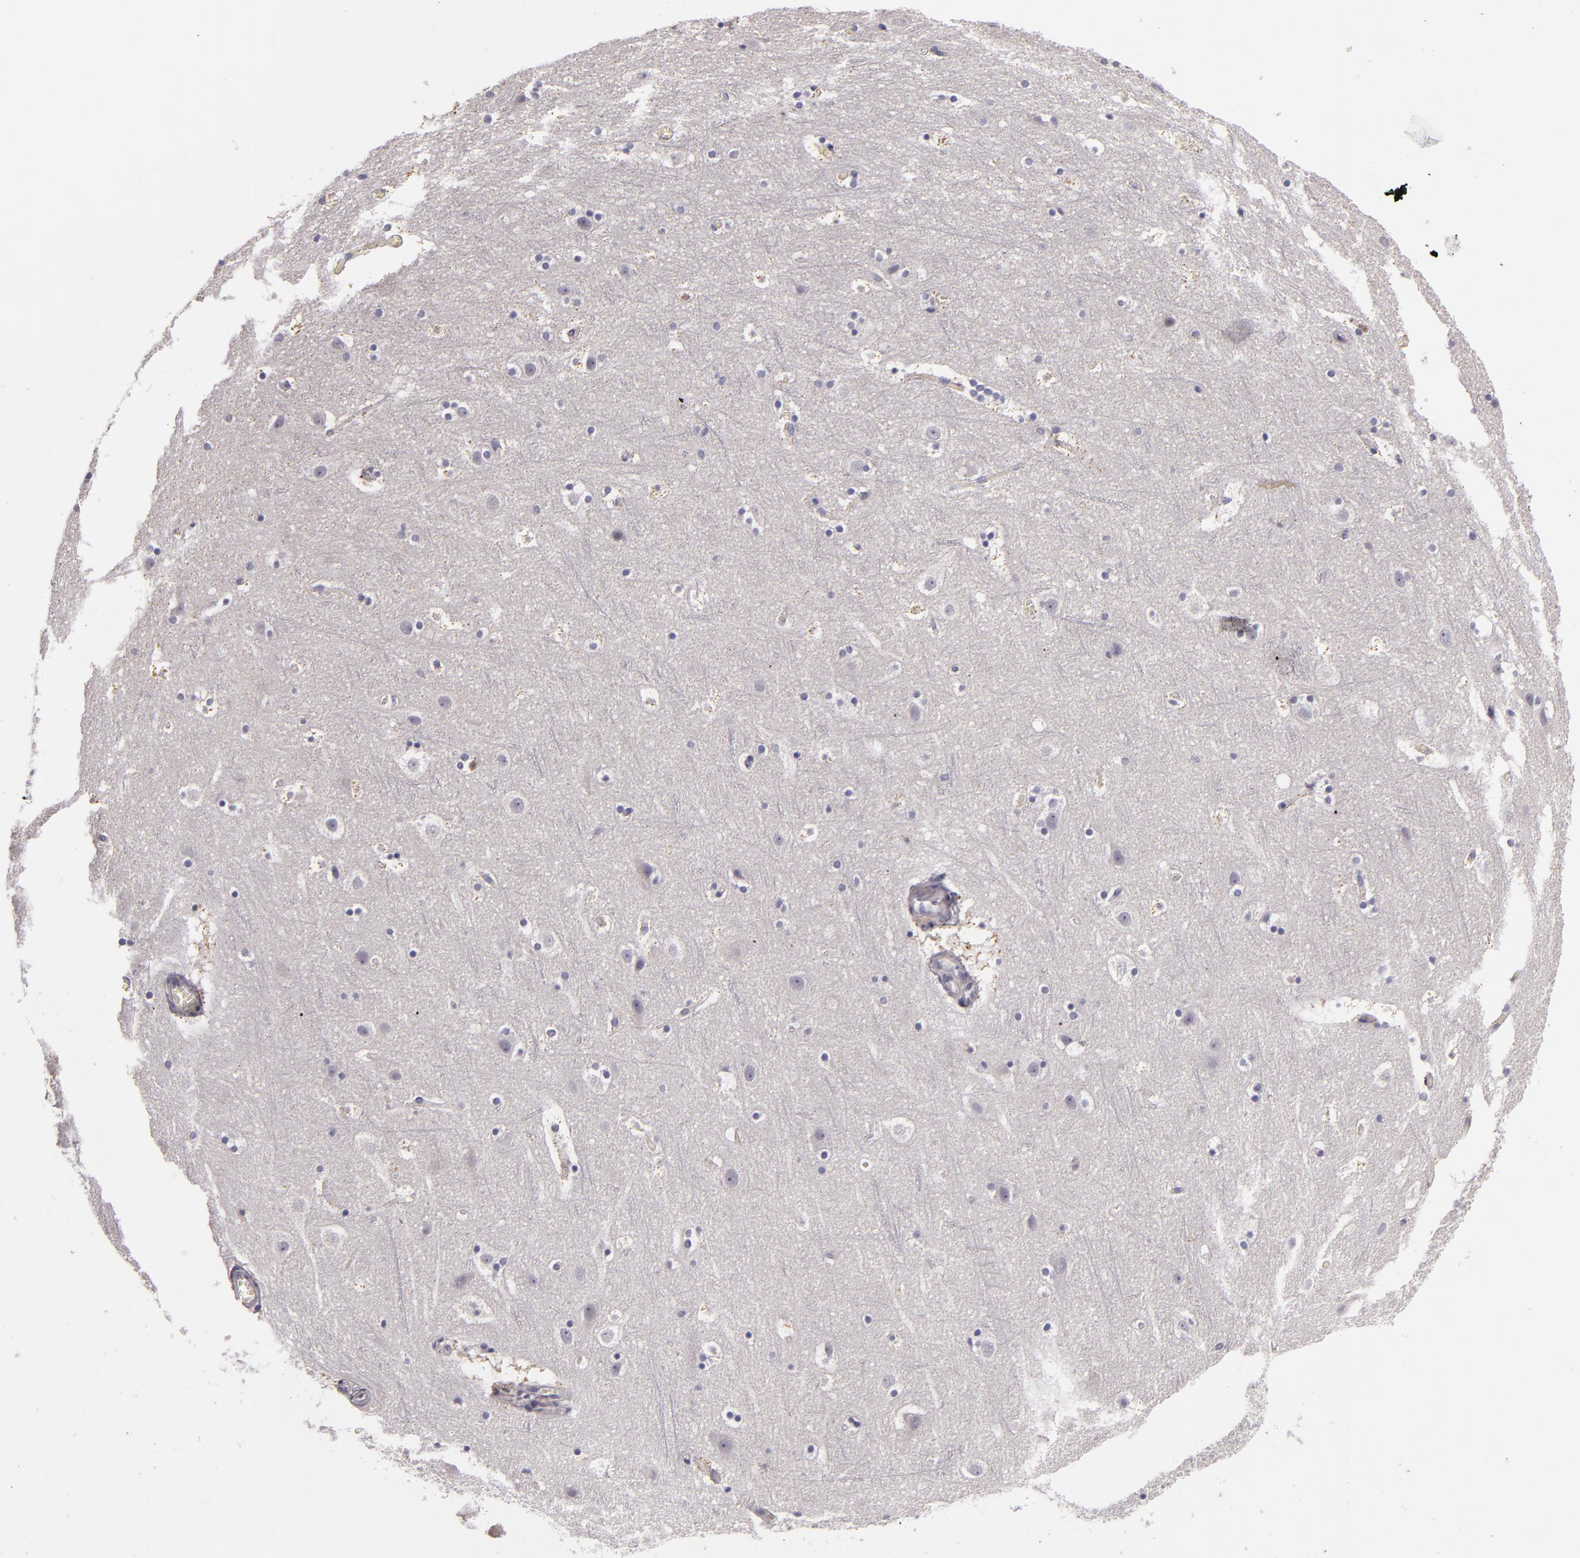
{"staining": {"intensity": "negative", "quantity": "none", "location": "none"}, "tissue": "cerebral cortex", "cell_type": "Endothelial cells", "image_type": "normal", "snomed": [{"axis": "morphology", "description": "Normal tissue, NOS"}, {"axis": "topography", "description": "Cerebral cortex"}], "caption": "Image shows no protein positivity in endothelial cells of normal cerebral cortex.", "gene": "TLR8", "patient": {"sex": "male", "age": 45}}